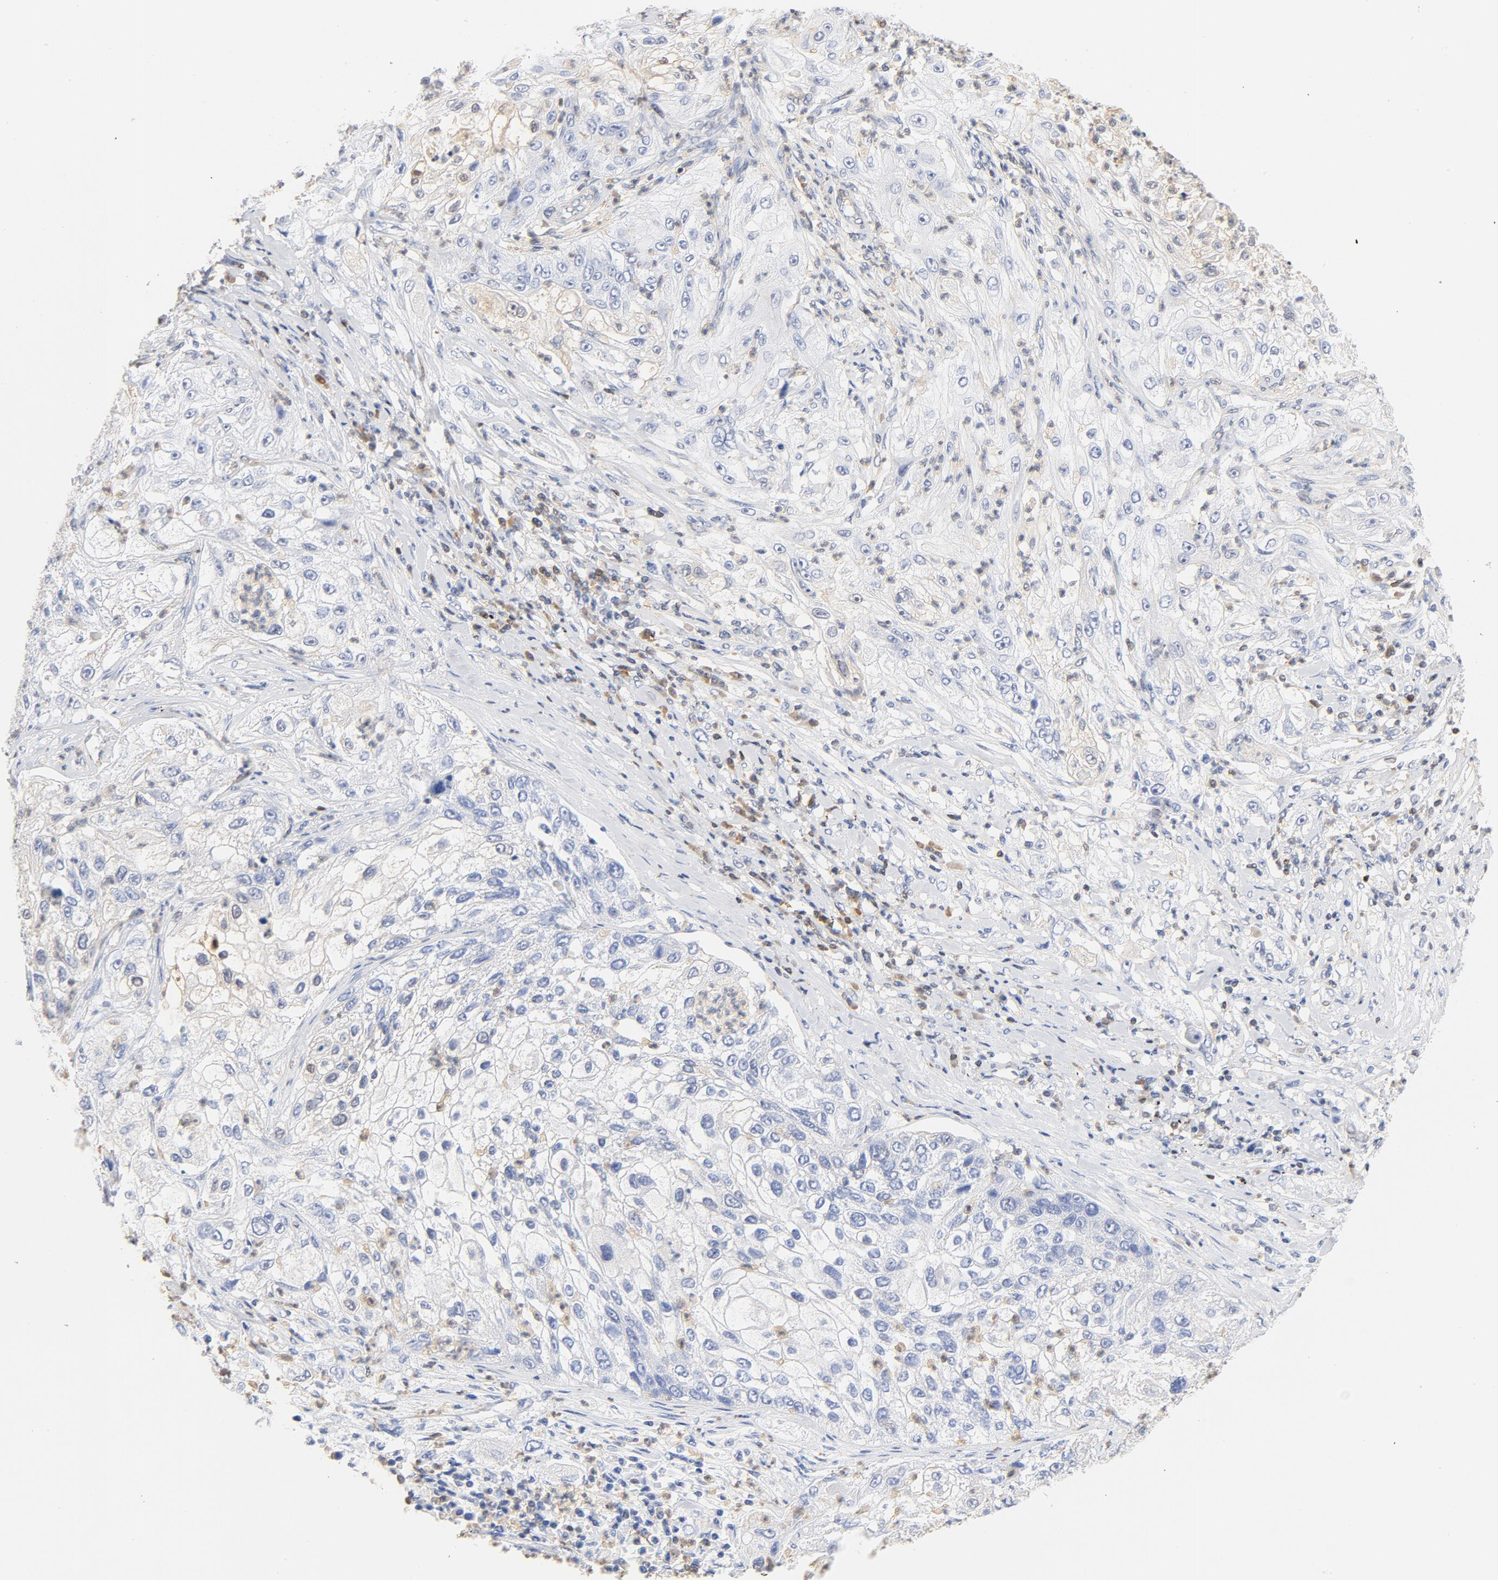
{"staining": {"intensity": "negative", "quantity": "none", "location": "none"}, "tissue": "lung cancer", "cell_type": "Tumor cells", "image_type": "cancer", "snomed": [{"axis": "morphology", "description": "Inflammation, NOS"}, {"axis": "morphology", "description": "Squamous cell carcinoma, NOS"}, {"axis": "topography", "description": "Lymph node"}, {"axis": "topography", "description": "Soft tissue"}, {"axis": "topography", "description": "Lung"}], "caption": "This is an IHC micrograph of lung squamous cell carcinoma. There is no expression in tumor cells.", "gene": "CDKN1B", "patient": {"sex": "male", "age": 66}}